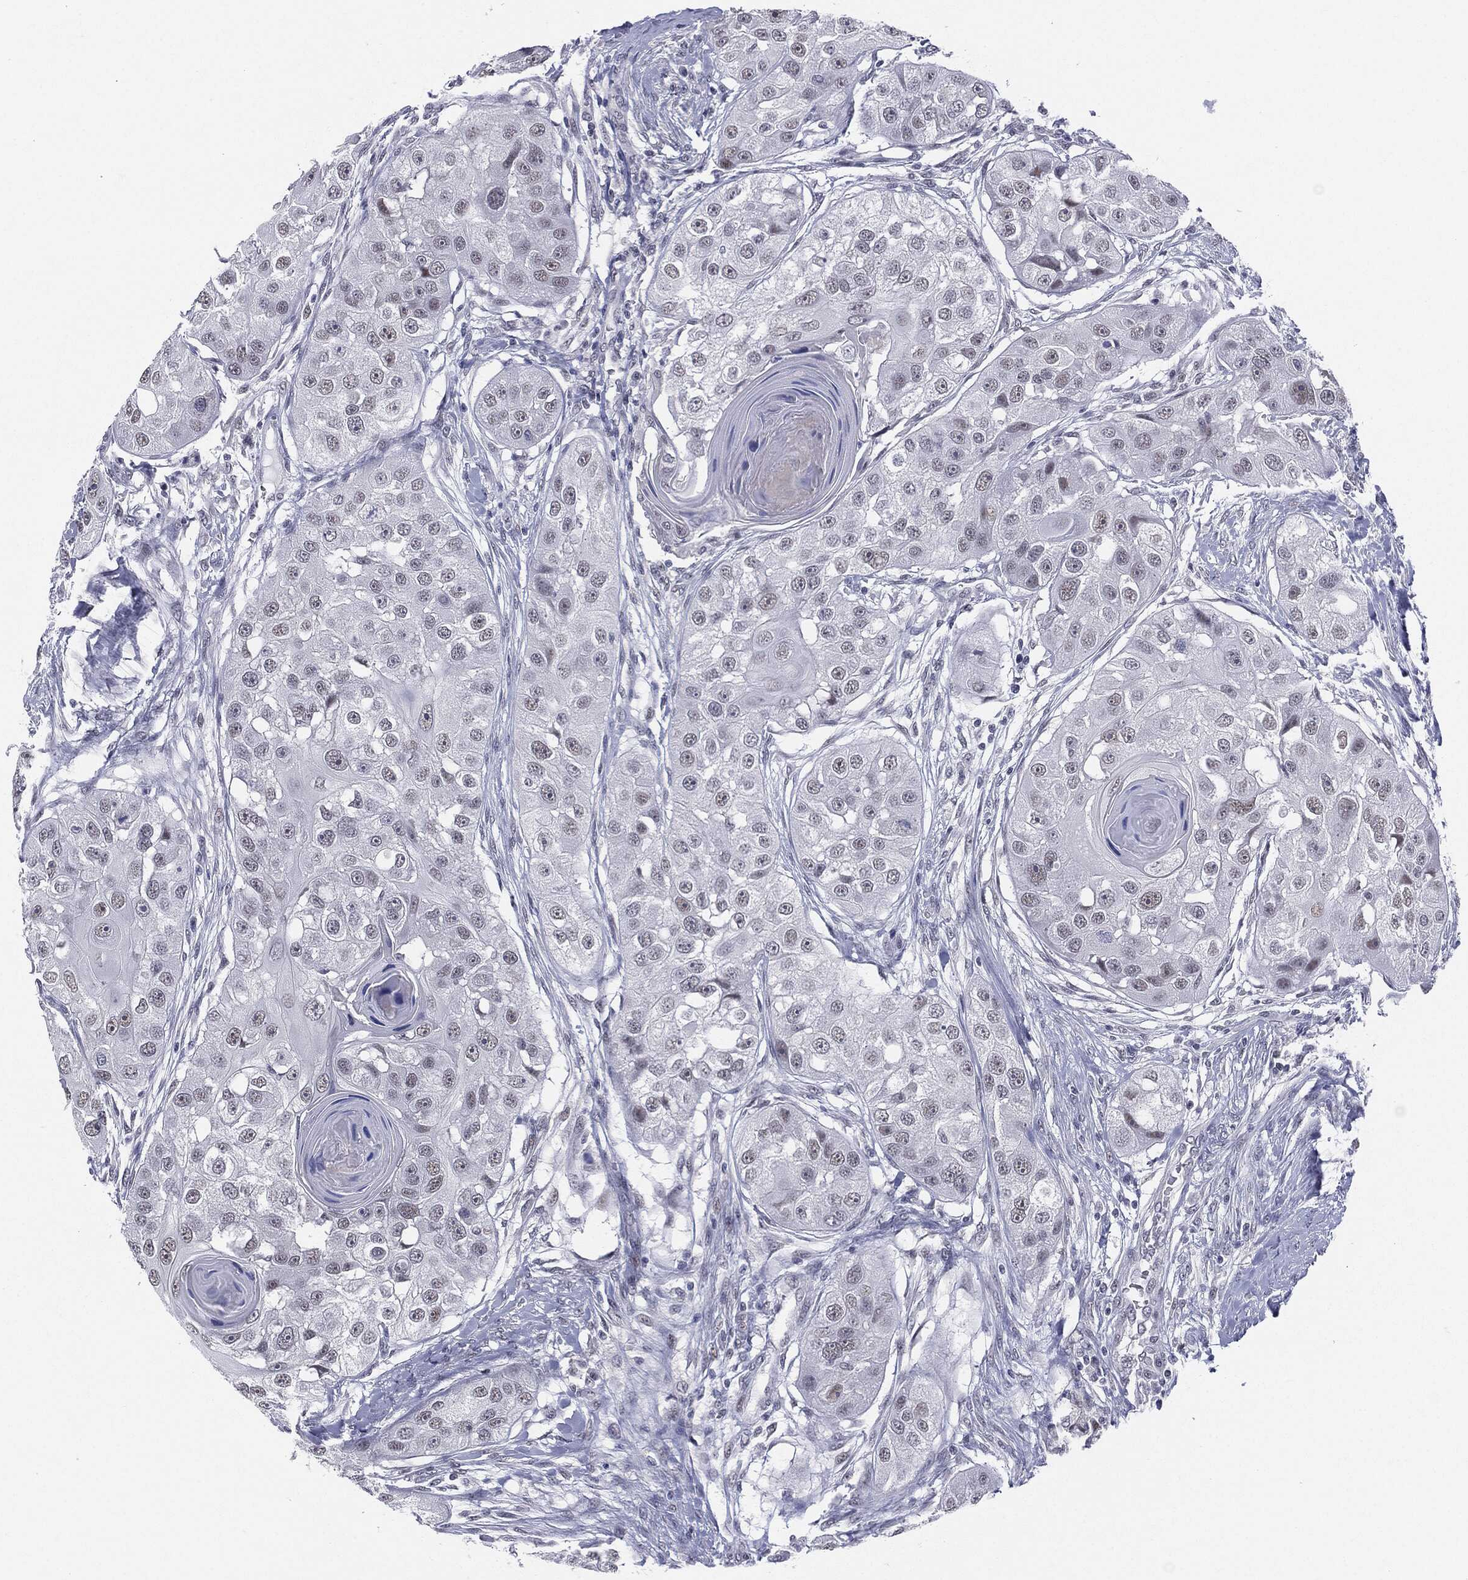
{"staining": {"intensity": "negative", "quantity": "none", "location": "none"}, "tissue": "head and neck cancer", "cell_type": "Tumor cells", "image_type": "cancer", "snomed": [{"axis": "morphology", "description": "Normal tissue, NOS"}, {"axis": "morphology", "description": "Squamous cell carcinoma, NOS"}, {"axis": "topography", "description": "Skeletal muscle"}, {"axis": "topography", "description": "Head-Neck"}], "caption": "IHC of human head and neck cancer exhibits no staining in tumor cells.", "gene": "SLC5A5", "patient": {"sex": "male", "age": 51}}